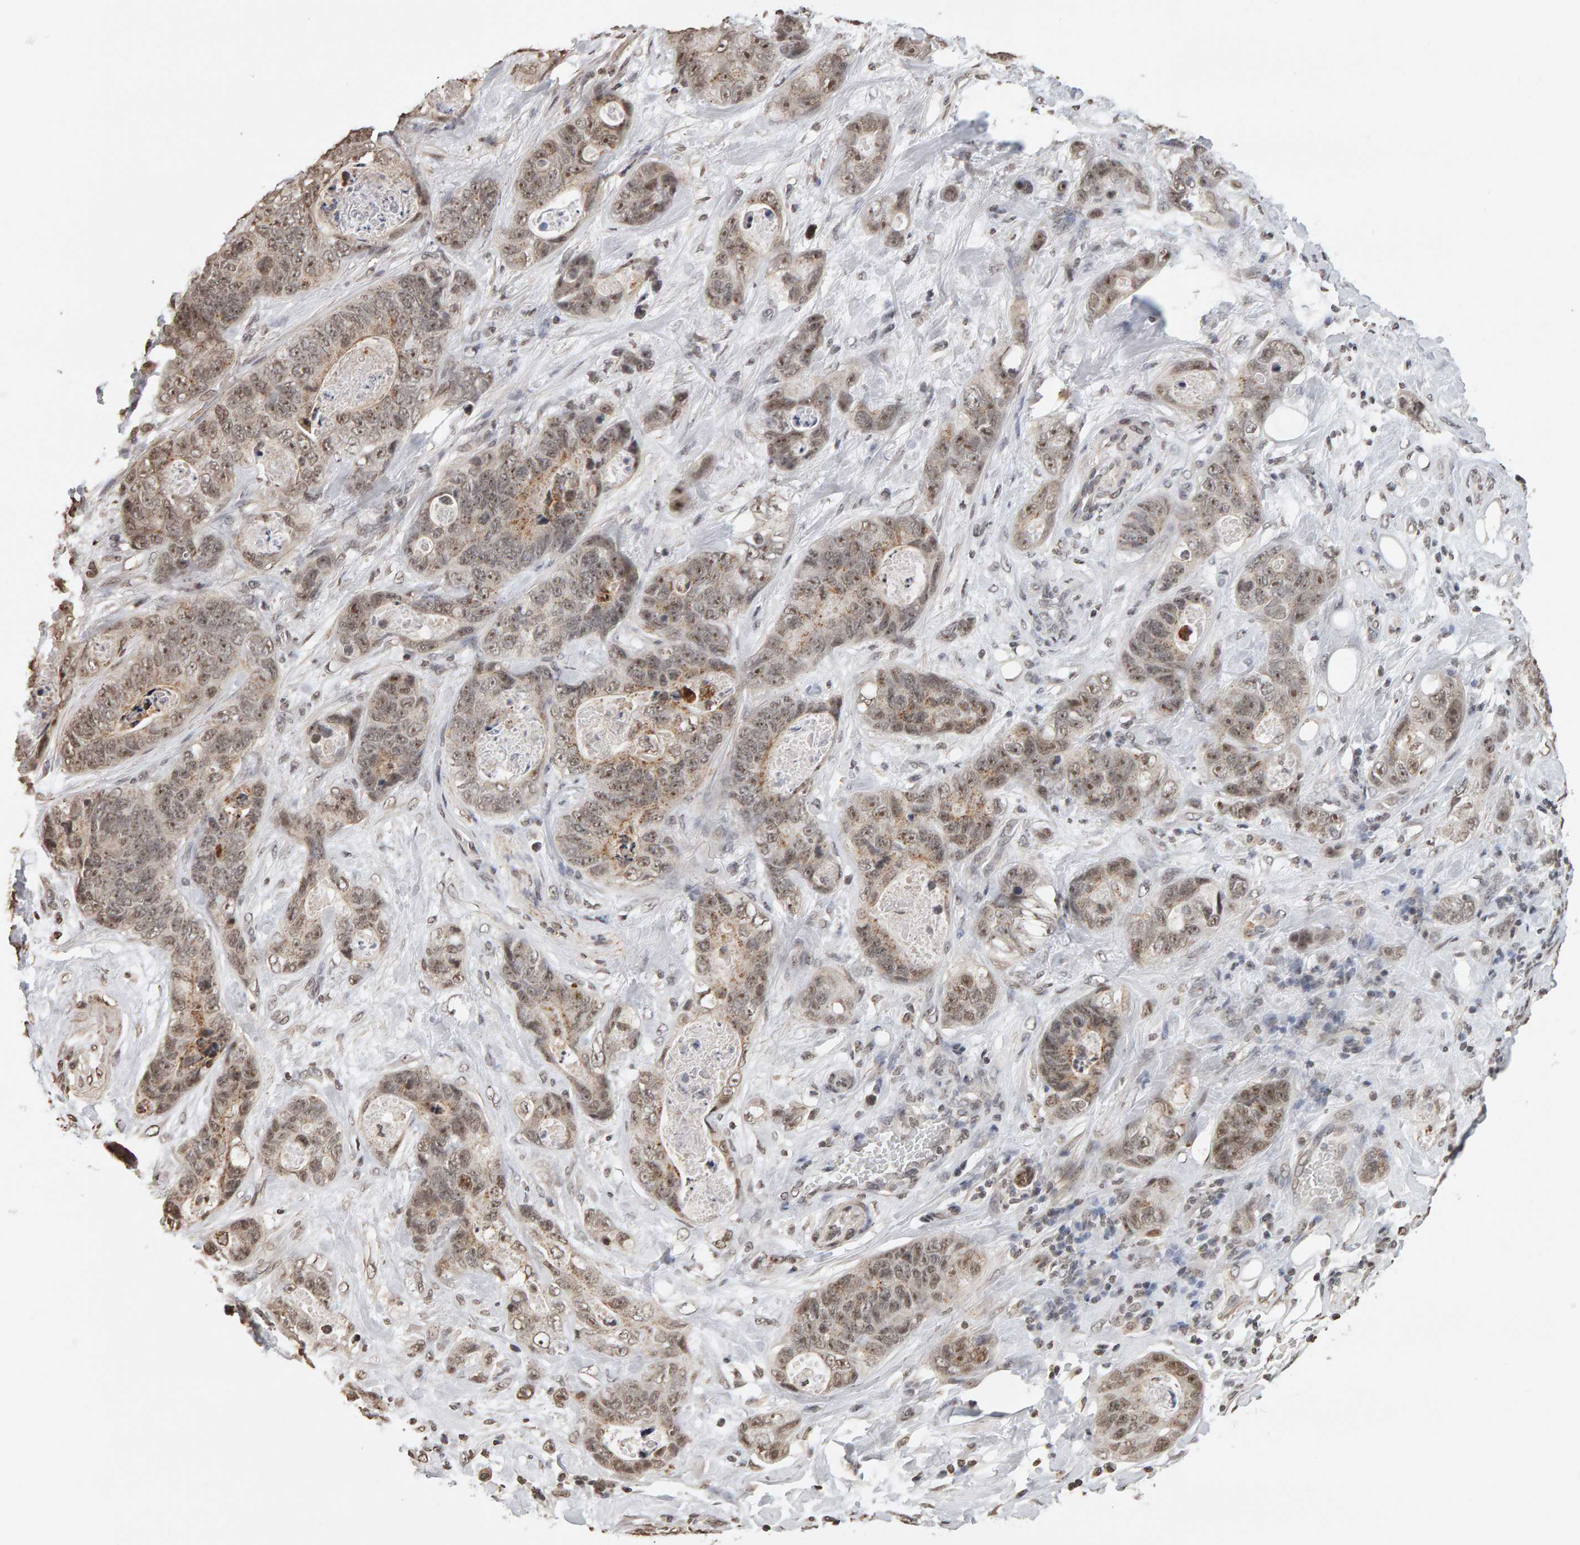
{"staining": {"intensity": "moderate", "quantity": ">75%", "location": "cytoplasmic/membranous,nuclear"}, "tissue": "stomach cancer", "cell_type": "Tumor cells", "image_type": "cancer", "snomed": [{"axis": "morphology", "description": "Normal tissue, NOS"}, {"axis": "morphology", "description": "Adenocarcinoma, NOS"}, {"axis": "topography", "description": "Stomach"}], "caption": "The image exhibits immunohistochemical staining of stomach cancer (adenocarcinoma). There is moderate cytoplasmic/membranous and nuclear staining is identified in approximately >75% of tumor cells. (DAB IHC with brightfield microscopy, high magnification).", "gene": "AFF4", "patient": {"sex": "female", "age": 89}}